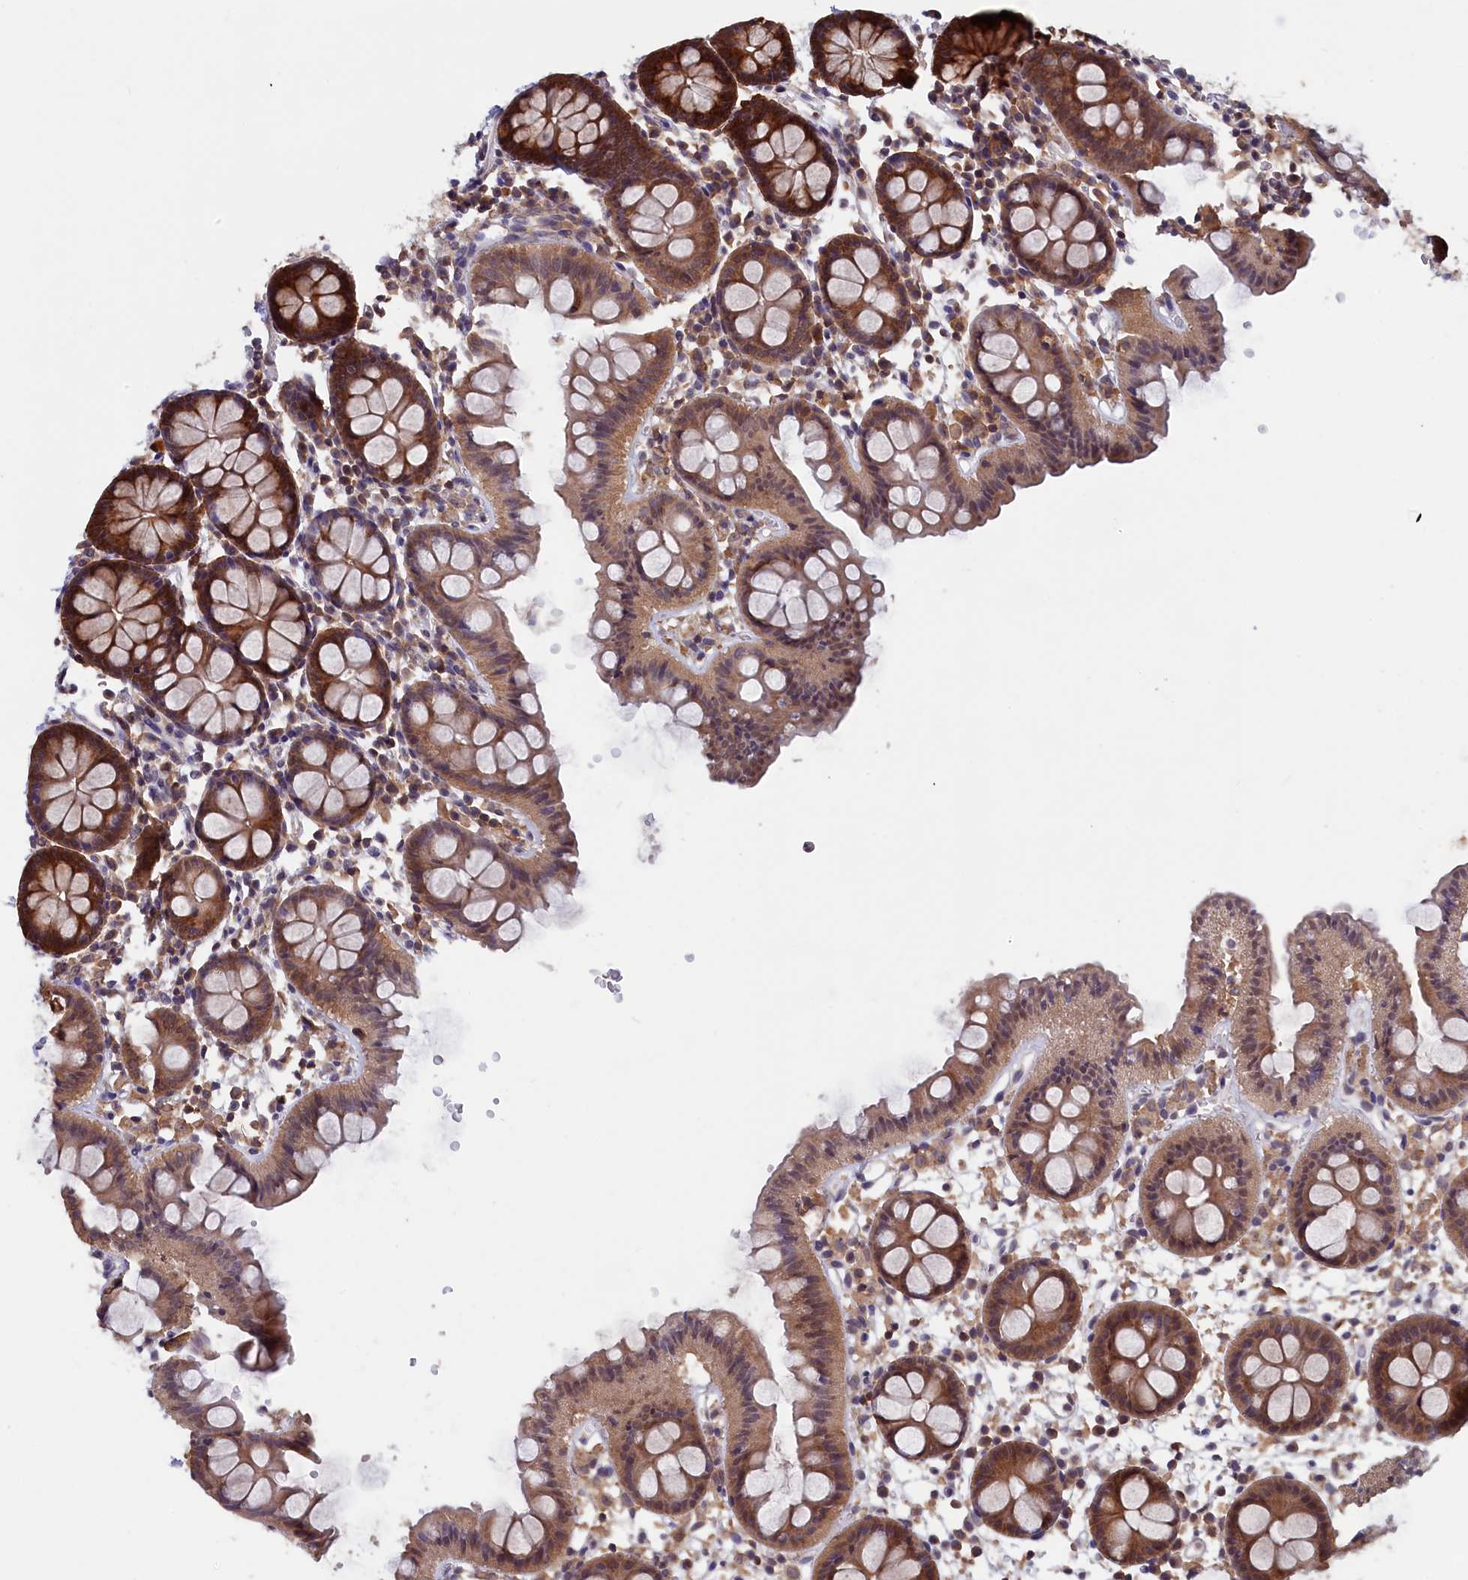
{"staining": {"intensity": "moderate", "quantity": ">75%", "location": "cytoplasmic/membranous"}, "tissue": "colon", "cell_type": "Endothelial cells", "image_type": "normal", "snomed": [{"axis": "morphology", "description": "Normal tissue, NOS"}, {"axis": "topography", "description": "Colon"}], "caption": "Moderate cytoplasmic/membranous positivity is seen in approximately >75% of endothelial cells in benign colon. (DAB = brown stain, brightfield microscopy at high magnification).", "gene": "JPT2", "patient": {"sex": "male", "age": 75}}